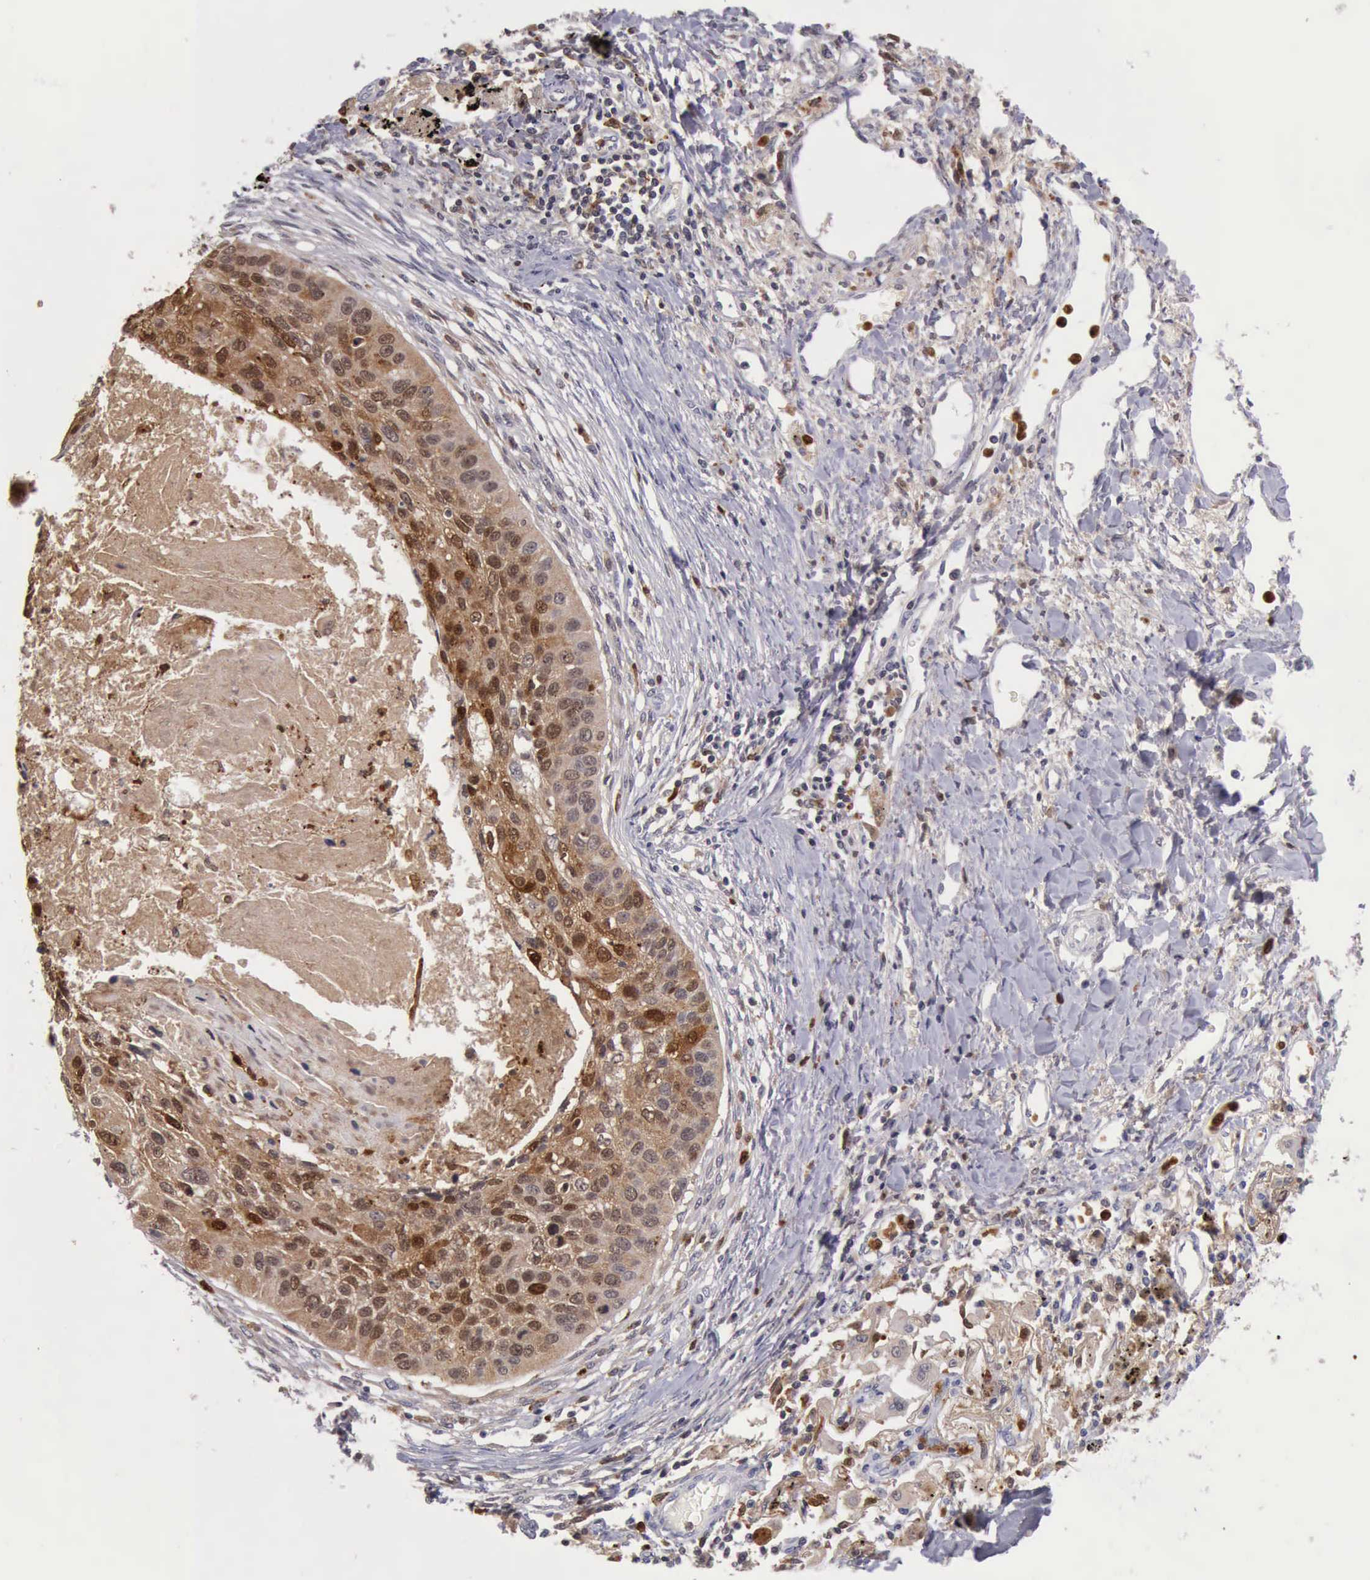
{"staining": {"intensity": "strong", "quantity": ">75%", "location": "cytoplasmic/membranous"}, "tissue": "lung cancer", "cell_type": "Tumor cells", "image_type": "cancer", "snomed": [{"axis": "morphology", "description": "Squamous cell carcinoma, NOS"}, {"axis": "topography", "description": "Lung"}], "caption": "This histopathology image exhibits immunohistochemistry staining of human lung squamous cell carcinoma, with high strong cytoplasmic/membranous positivity in approximately >75% of tumor cells.", "gene": "CSTA", "patient": {"sex": "male", "age": 71}}